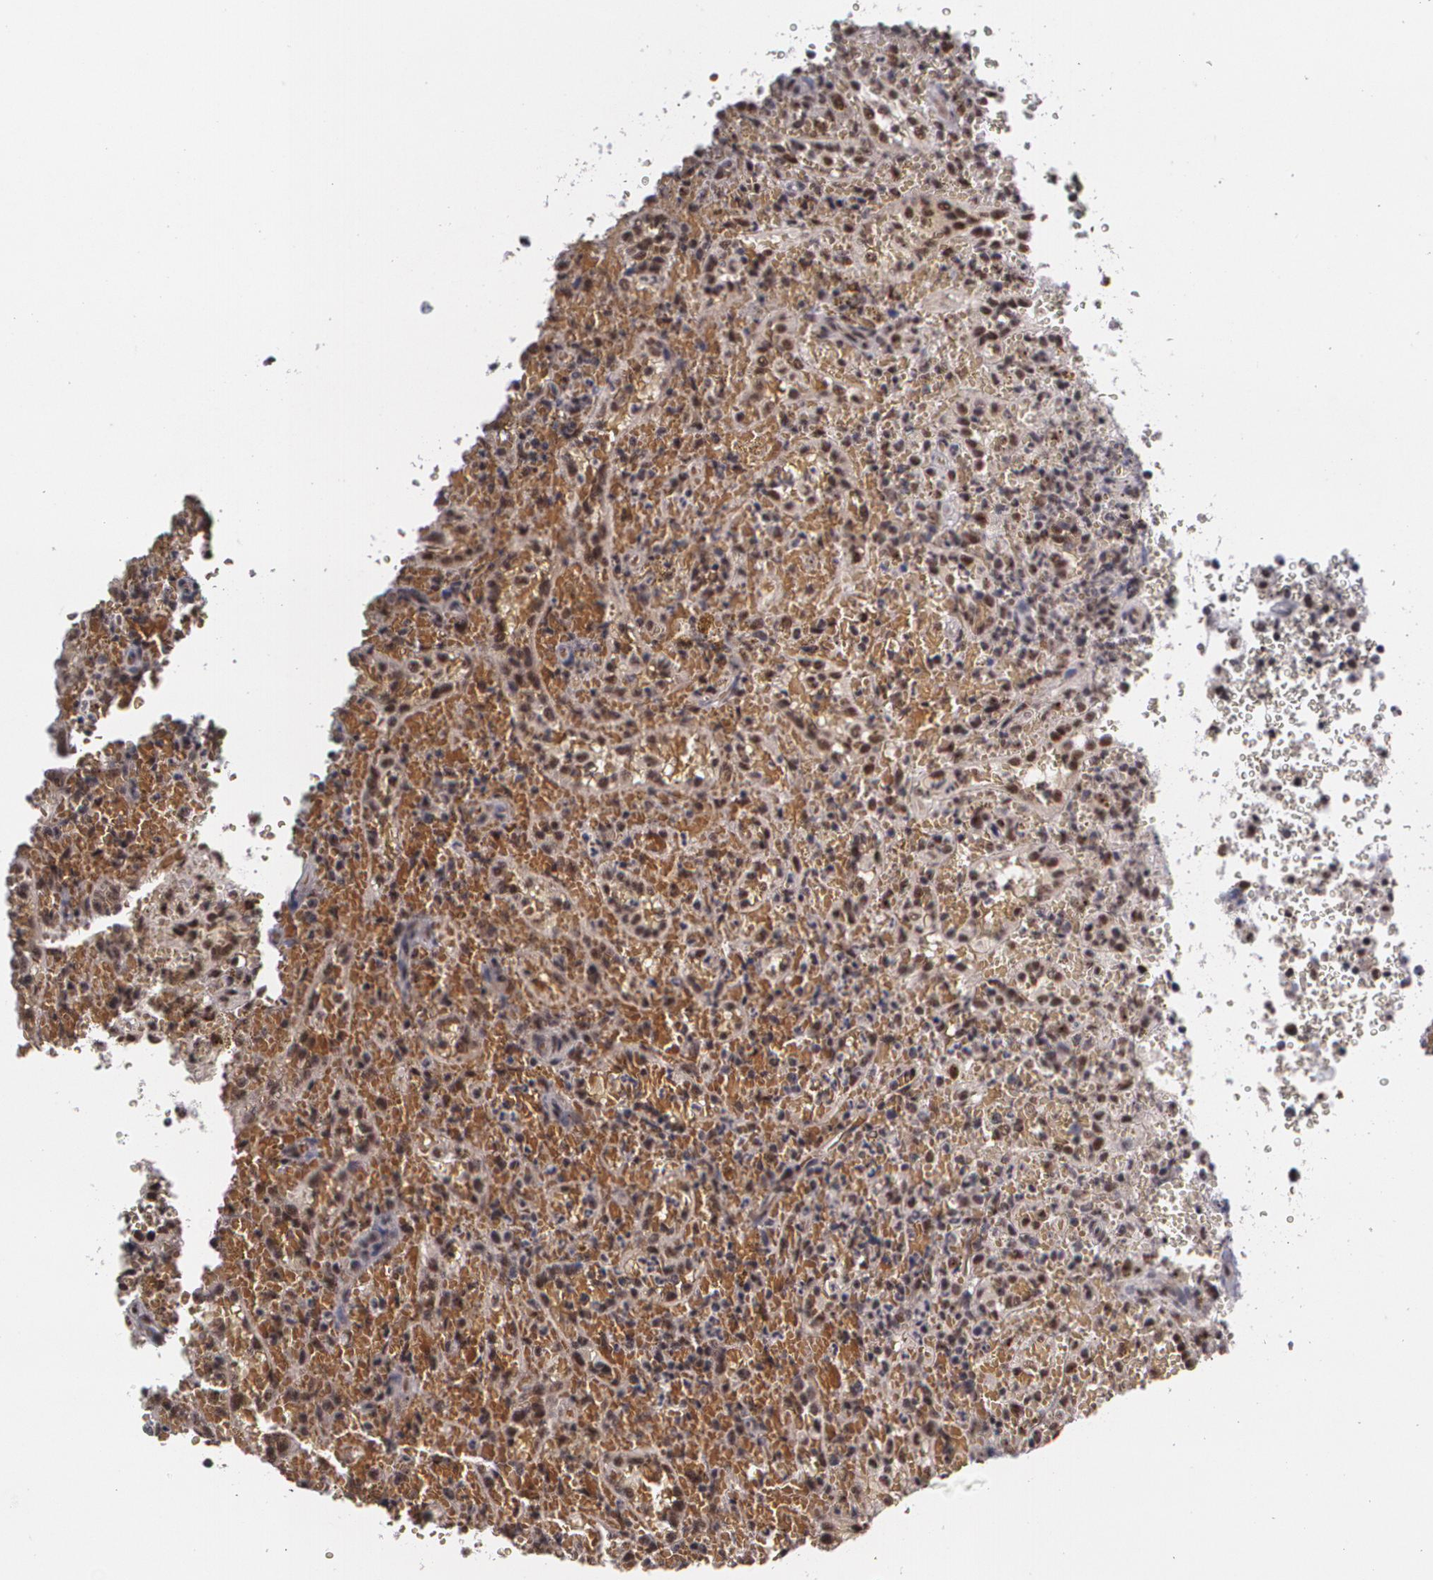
{"staining": {"intensity": "weak", "quantity": "25%-75%", "location": "cytoplasmic/membranous,nuclear"}, "tissue": "lymphoma", "cell_type": "Tumor cells", "image_type": "cancer", "snomed": [{"axis": "morphology", "description": "Malignant lymphoma, non-Hodgkin's type, High grade"}, {"axis": "topography", "description": "Spleen"}, {"axis": "topography", "description": "Lymph node"}], "caption": "Protein expression analysis of malignant lymphoma, non-Hodgkin's type (high-grade) shows weak cytoplasmic/membranous and nuclear positivity in about 25%-75% of tumor cells.", "gene": "C6orf15", "patient": {"sex": "female", "age": 70}}